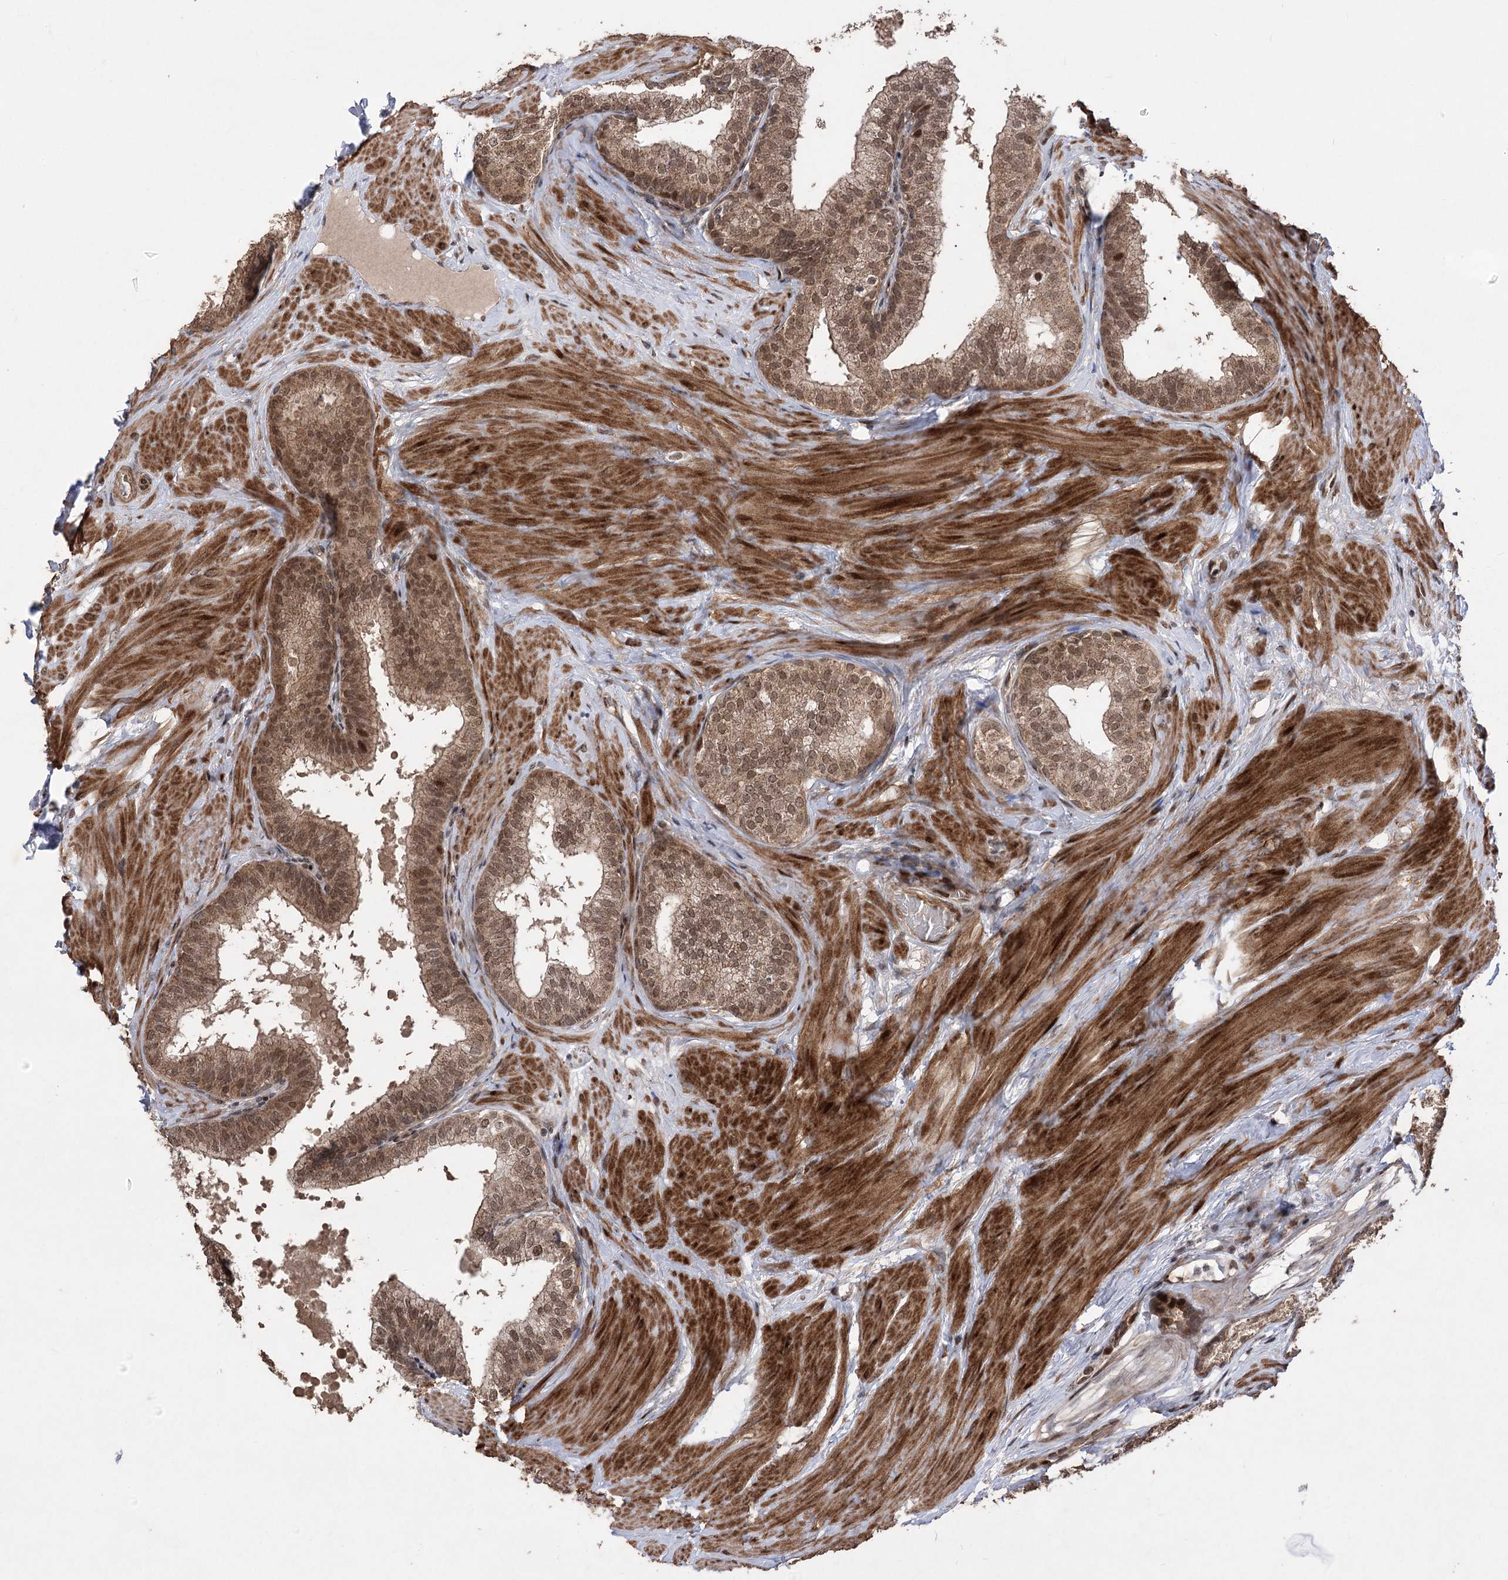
{"staining": {"intensity": "moderate", "quantity": ">75%", "location": "cytoplasmic/membranous,nuclear"}, "tissue": "prostate", "cell_type": "Glandular cells", "image_type": "normal", "snomed": [{"axis": "morphology", "description": "Normal tissue, NOS"}, {"axis": "topography", "description": "Prostate"}], "caption": "Glandular cells display moderate cytoplasmic/membranous,nuclear positivity in about >75% of cells in unremarkable prostate.", "gene": "TENM2", "patient": {"sex": "male", "age": 60}}